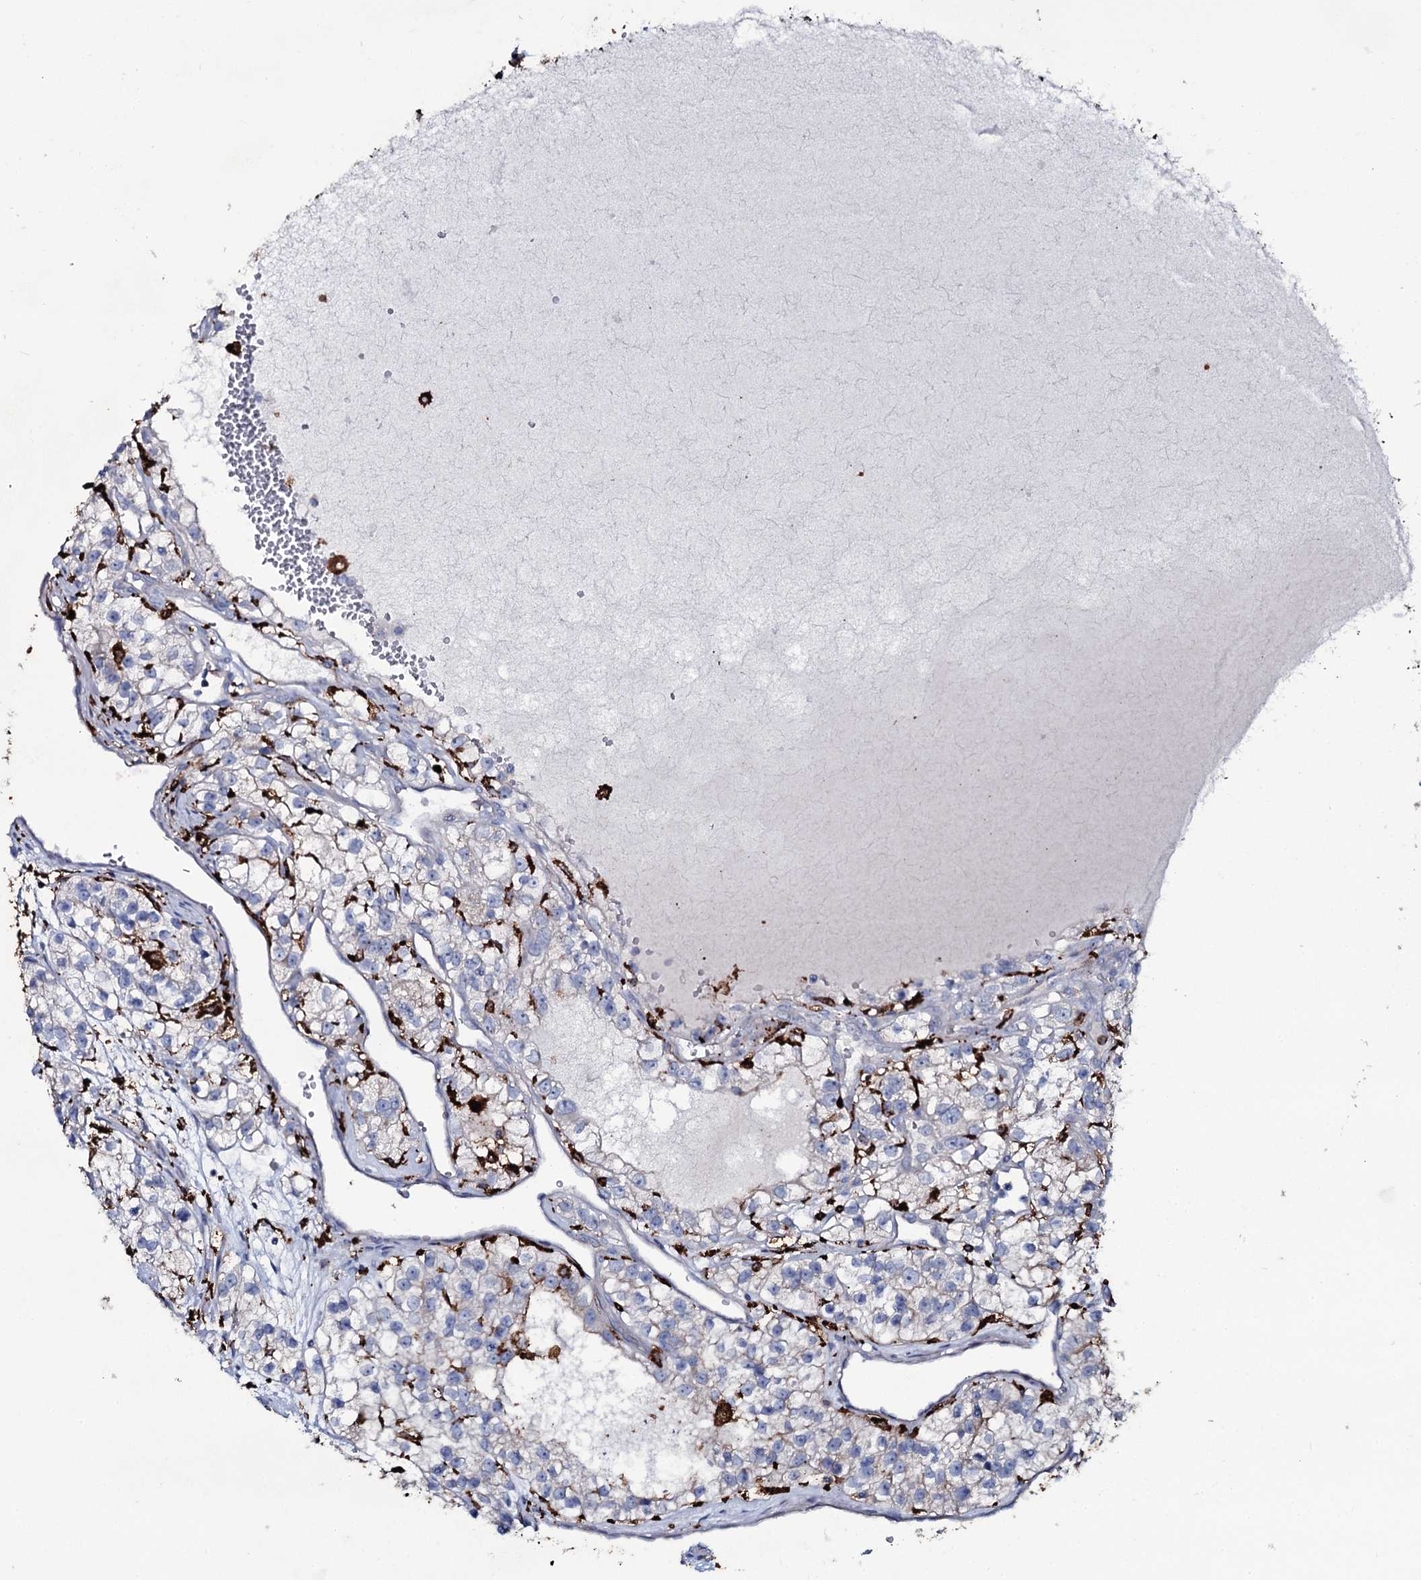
{"staining": {"intensity": "negative", "quantity": "none", "location": "none"}, "tissue": "renal cancer", "cell_type": "Tumor cells", "image_type": "cancer", "snomed": [{"axis": "morphology", "description": "Adenocarcinoma, NOS"}, {"axis": "topography", "description": "Kidney"}], "caption": "A high-resolution photomicrograph shows immunohistochemistry (IHC) staining of renal cancer, which exhibits no significant staining in tumor cells. The staining is performed using DAB (3,3'-diaminobenzidine) brown chromogen with nuclei counter-stained in using hematoxylin.", "gene": "OSBPL2", "patient": {"sex": "female", "age": 57}}